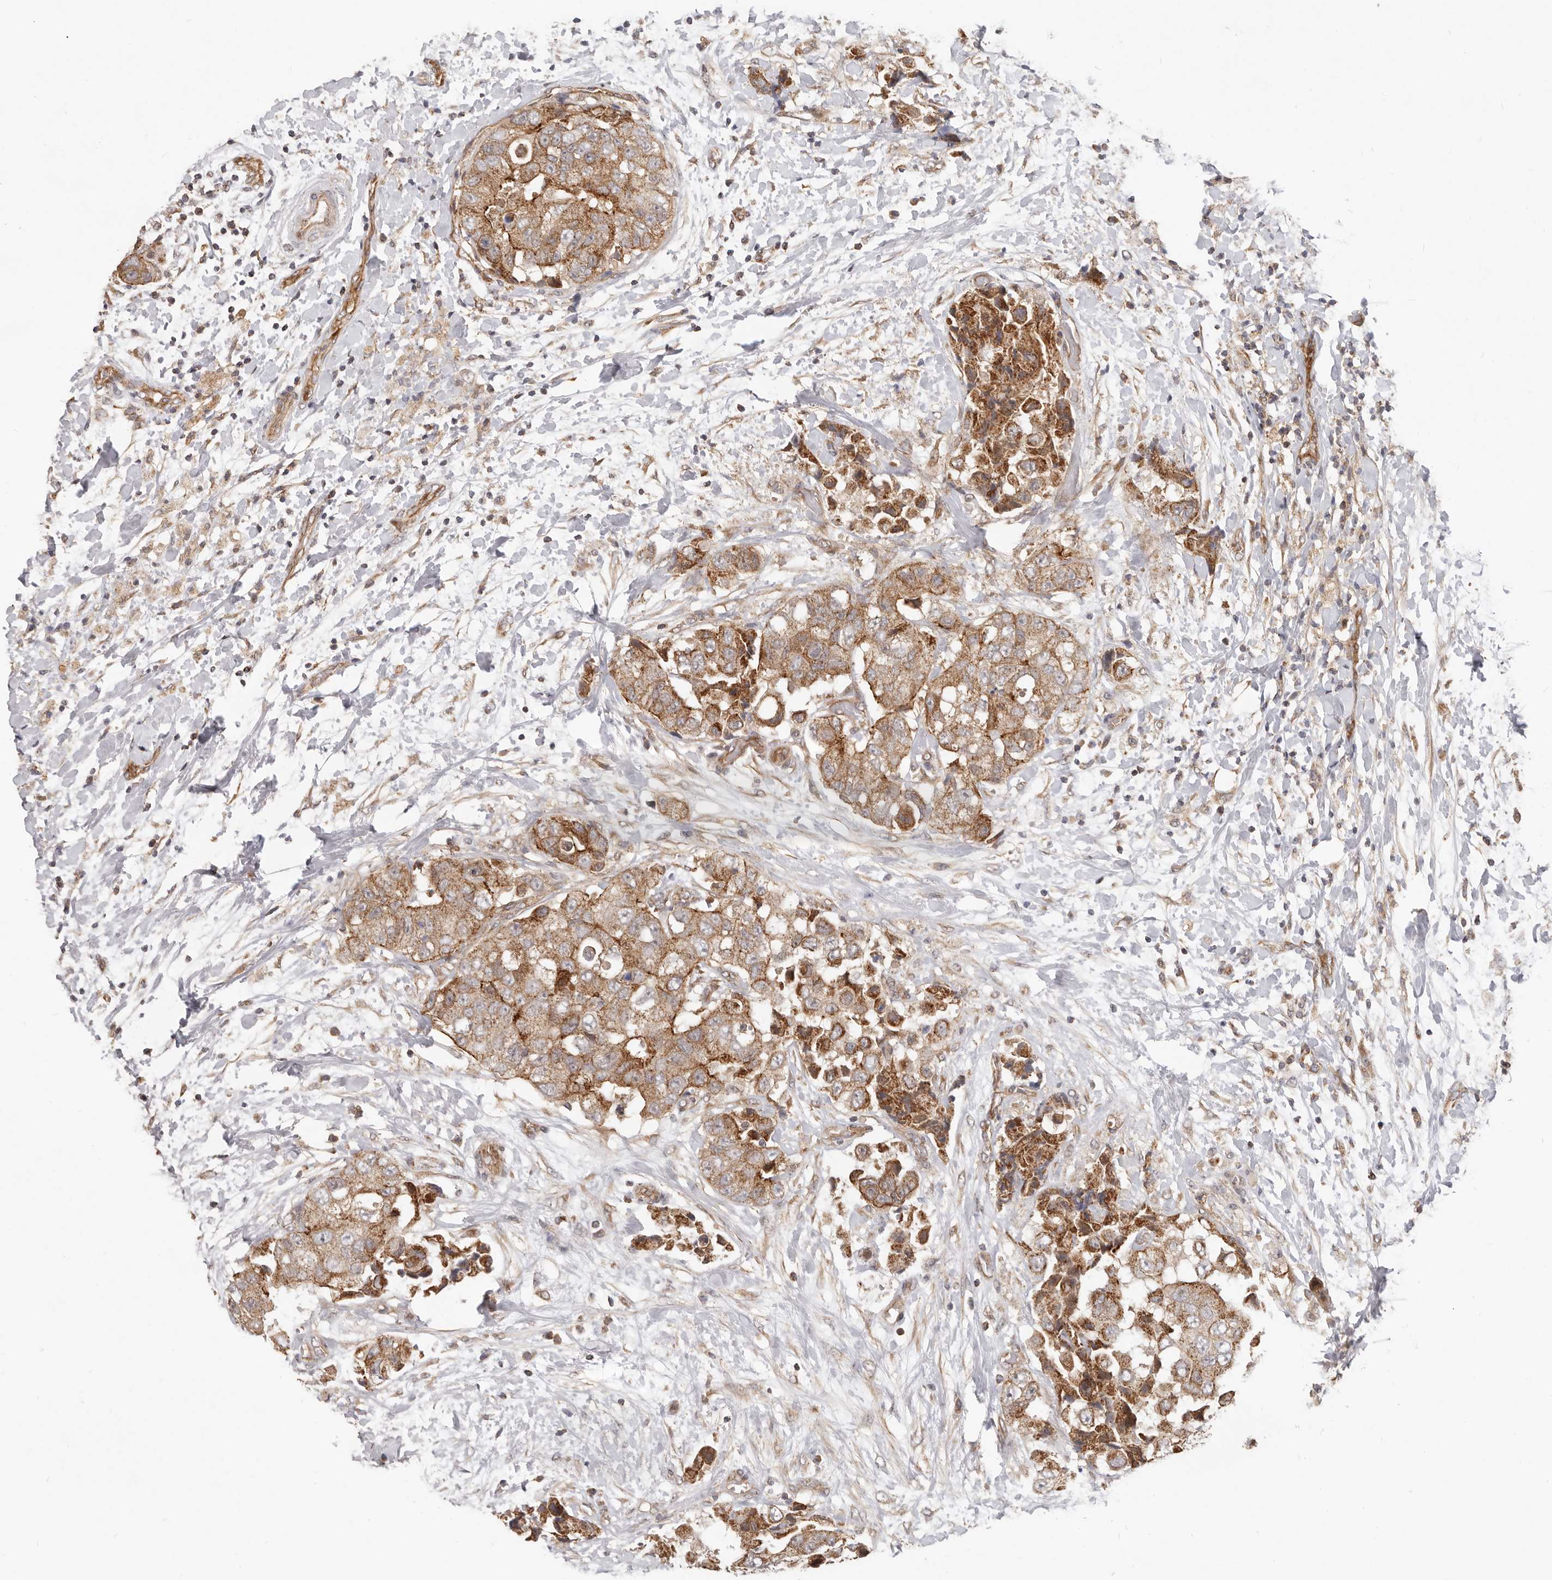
{"staining": {"intensity": "moderate", "quantity": ">75%", "location": "cytoplasmic/membranous"}, "tissue": "breast cancer", "cell_type": "Tumor cells", "image_type": "cancer", "snomed": [{"axis": "morphology", "description": "Normal tissue, NOS"}, {"axis": "morphology", "description": "Duct carcinoma"}, {"axis": "topography", "description": "Breast"}], "caption": "Breast cancer stained with a protein marker displays moderate staining in tumor cells.", "gene": "USP49", "patient": {"sex": "female", "age": 62}}